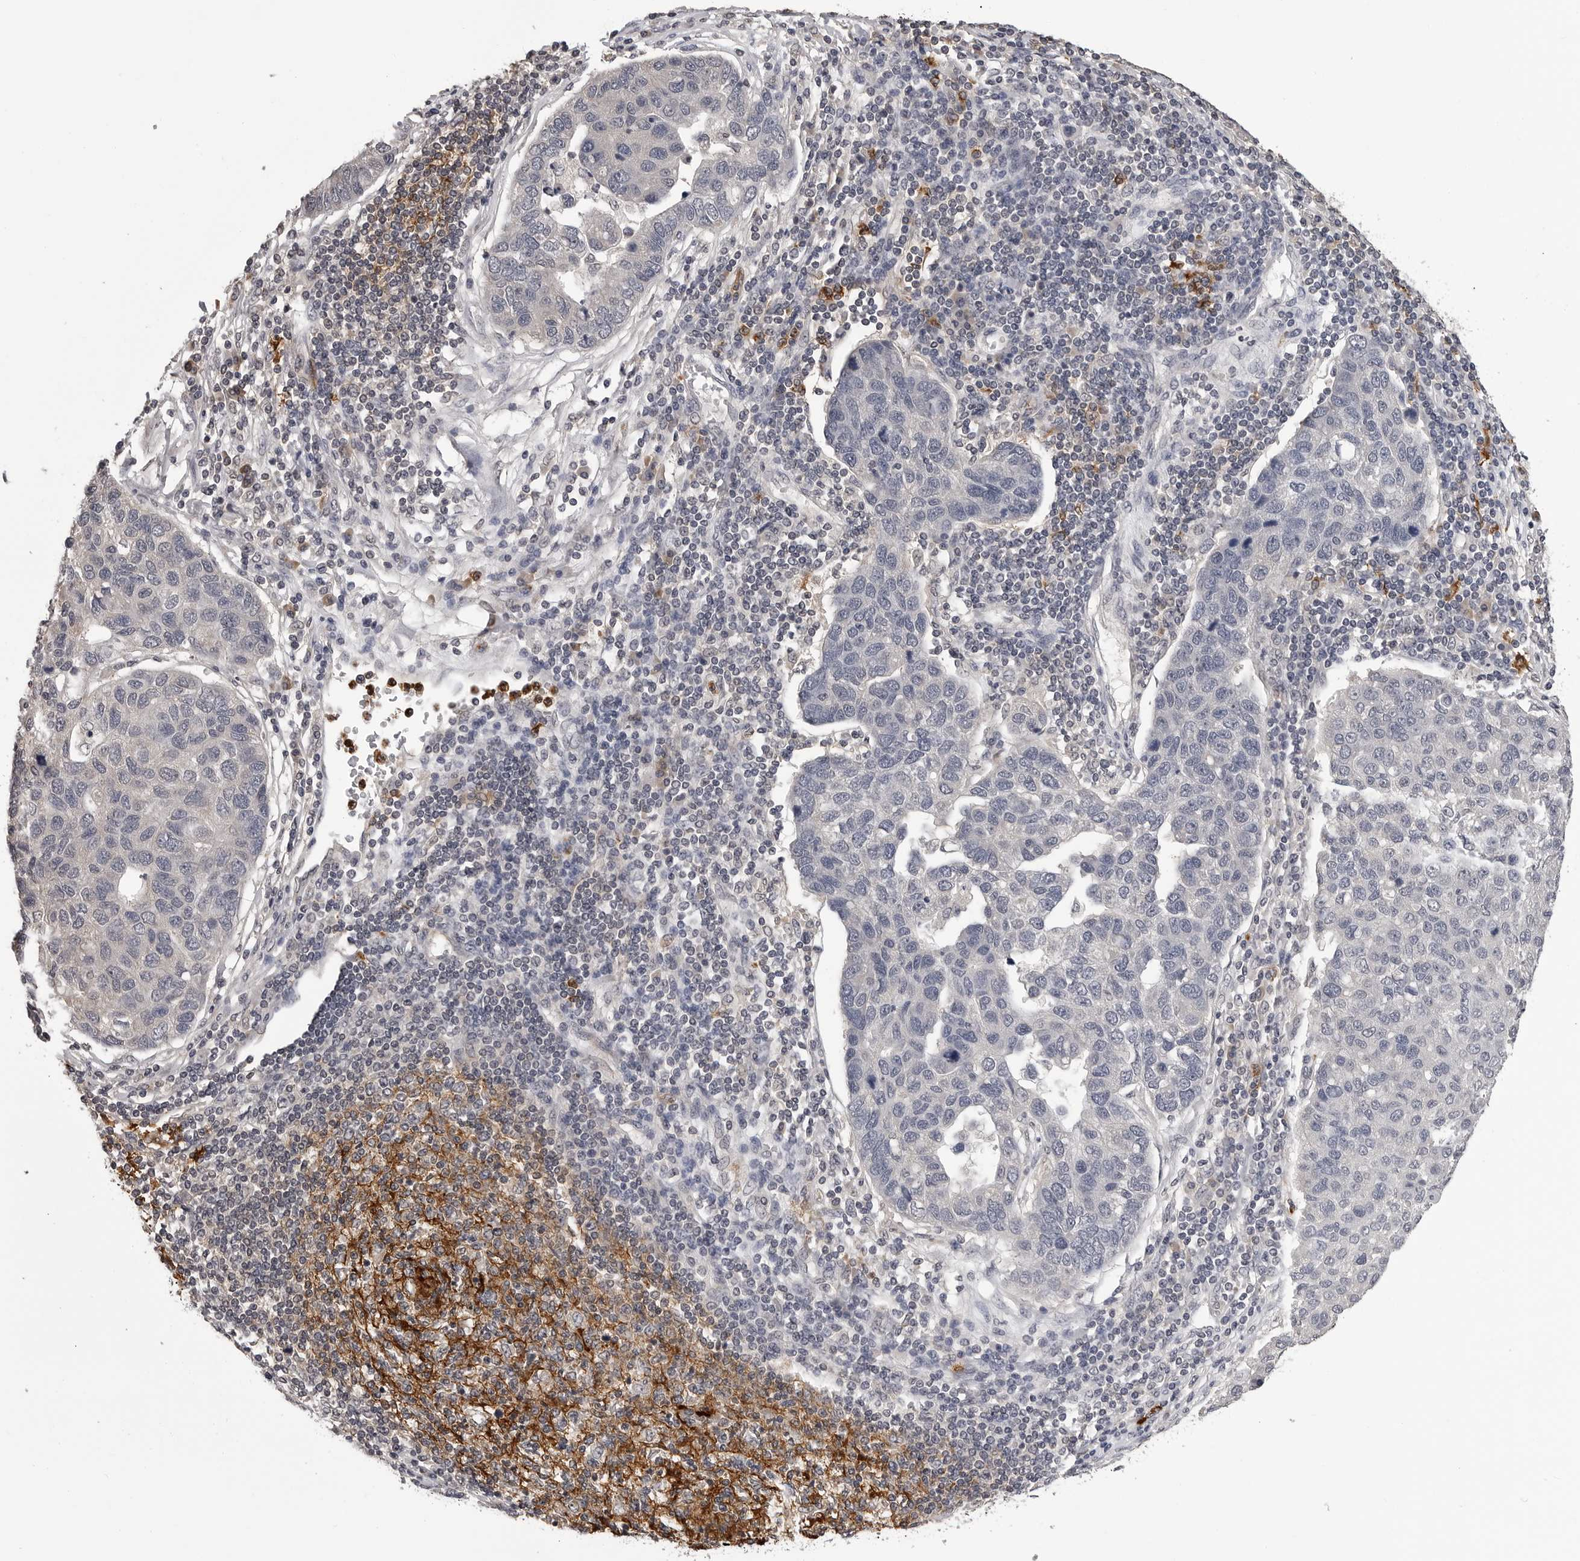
{"staining": {"intensity": "negative", "quantity": "none", "location": "none"}, "tissue": "pancreatic cancer", "cell_type": "Tumor cells", "image_type": "cancer", "snomed": [{"axis": "morphology", "description": "Adenocarcinoma, NOS"}, {"axis": "topography", "description": "Pancreas"}], "caption": "Tumor cells are negative for brown protein staining in pancreatic cancer (adenocarcinoma).", "gene": "TRMT13", "patient": {"sex": "female", "age": 61}}